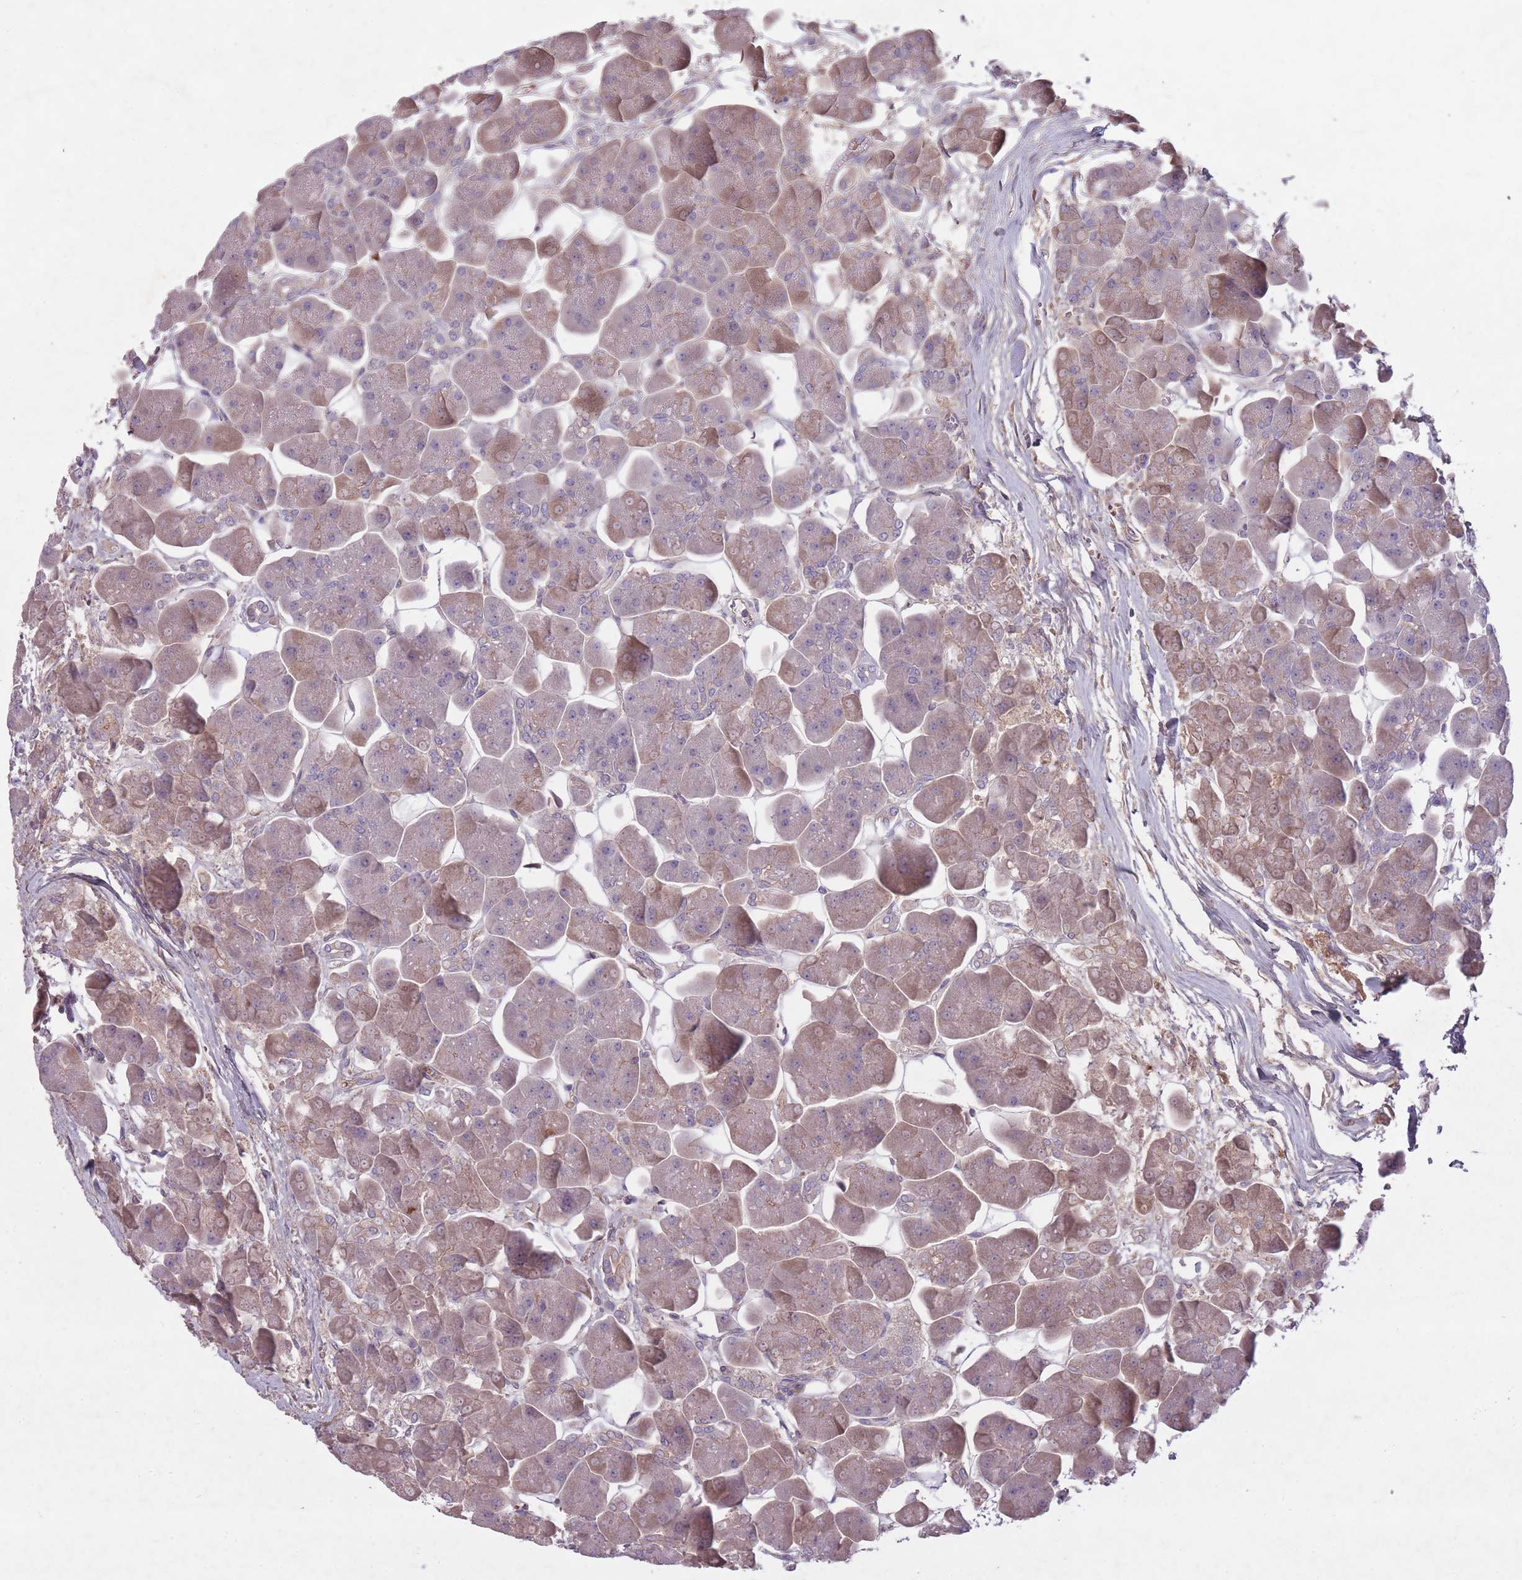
{"staining": {"intensity": "weak", "quantity": "25%-75%", "location": "cytoplasmic/membranous"}, "tissue": "pancreas", "cell_type": "Exocrine glandular cells", "image_type": "normal", "snomed": [{"axis": "morphology", "description": "Normal tissue, NOS"}, {"axis": "topography", "description": "Pancreas"}], "caption": "An immunohistochemistry (IHC) photomicrograph of normal tissue is shown. Protein staining in brown labels weak cytoplasmic/membranous positivity in pancreas within exocrine glandular cells.", "gene": "OR2V1", "patient": {"sex": "male", "age": 66}}